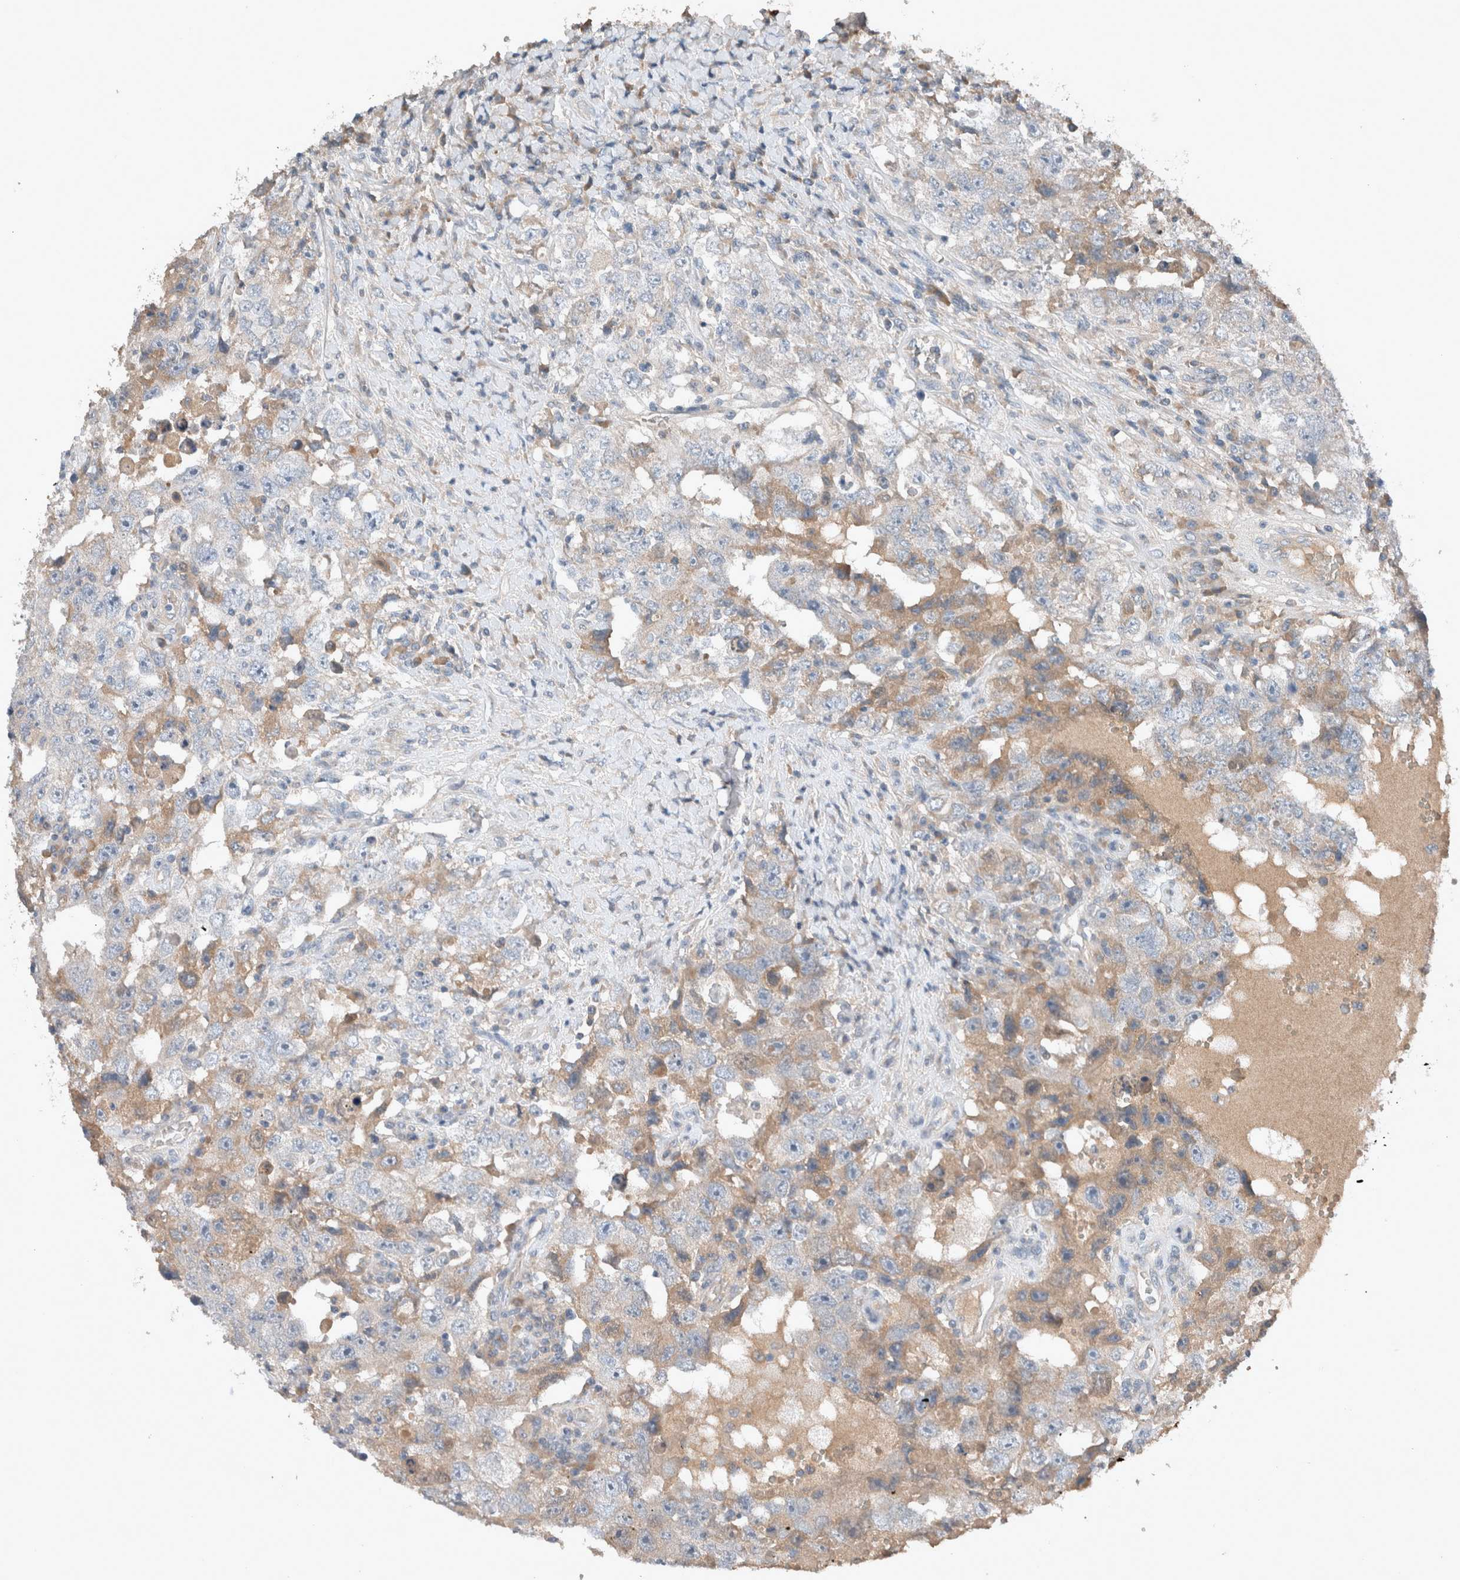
{"staining": {"intensity": "weak", "quantity": "25%-75%", "location": "cytoplasmic/membranous"}, "tissue": "testis cancer", "cell_type": "Tumor cells", "image_type": "cancer", "snomed": [{"axis": "morphology", "description": "Carcinoma, Embryonal, NOS"}, {"axis": "topography", "description": "Testis"}], "caption": "Protein staining reveals weak cytoplasmic/membranous expression in approximately 25%-75% of tumor cells in testis cancer.", "gene": "UGCG", "patient": {"sex": "male", "age": 26}}